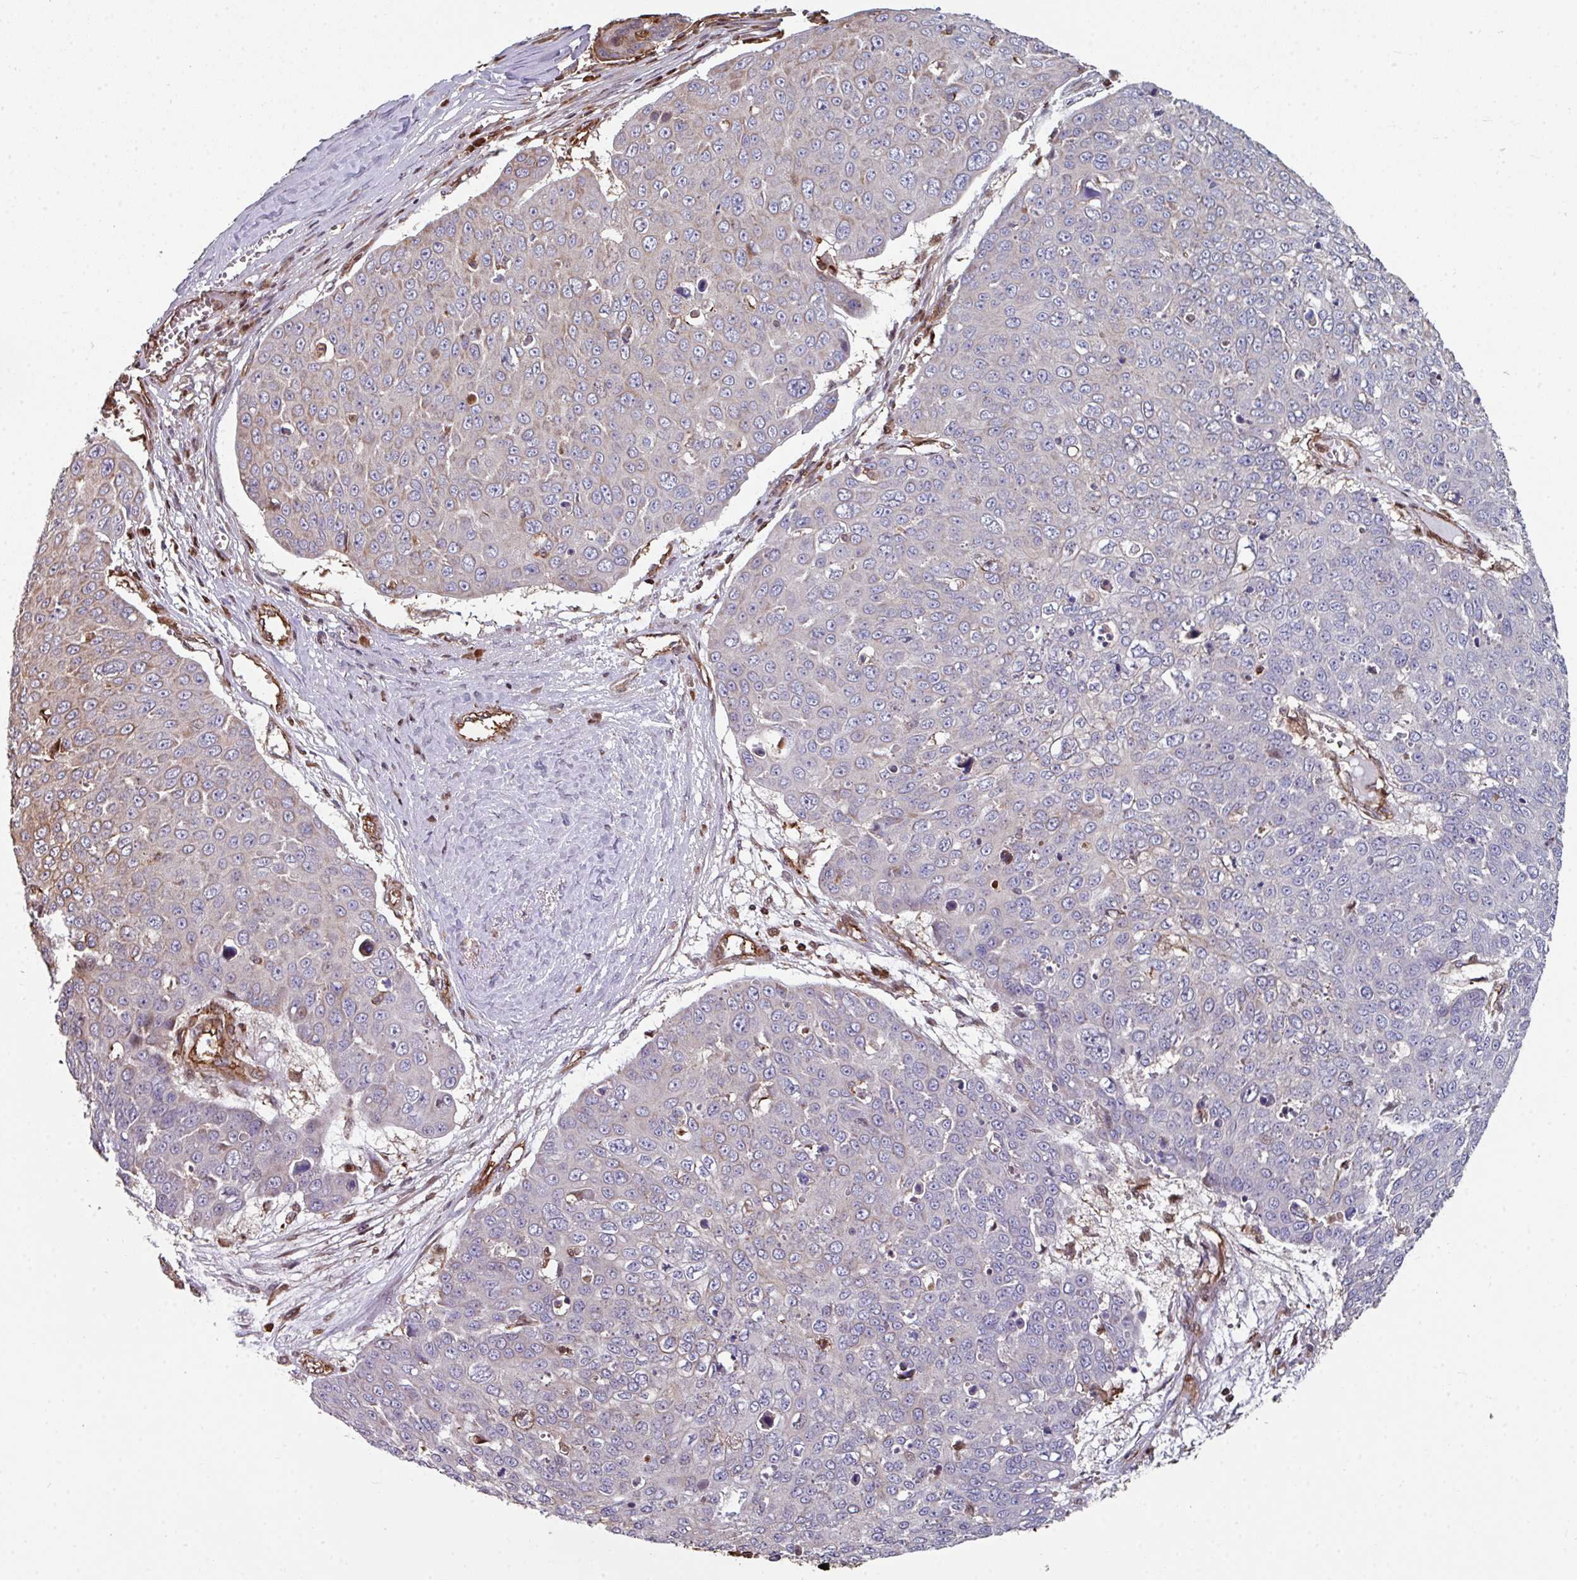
{"staining": {"intensity": "negative", "quantity": "none", "location": "none"}, "tissue": "skin cancer", "cell_type": "Tumor cells", "image_type": "cancer", "snomed": [{"axis": "morphology", "description": "Squamous cell carcinoma, NOS"}, {"axis": "topography", "description": "Skin"}], "caption": "Protein analysis of skin cancer demonstrates no significant expression in tumor cells.", "gene": "ANO9", "patient": {"sex": "male", "age": 71}}